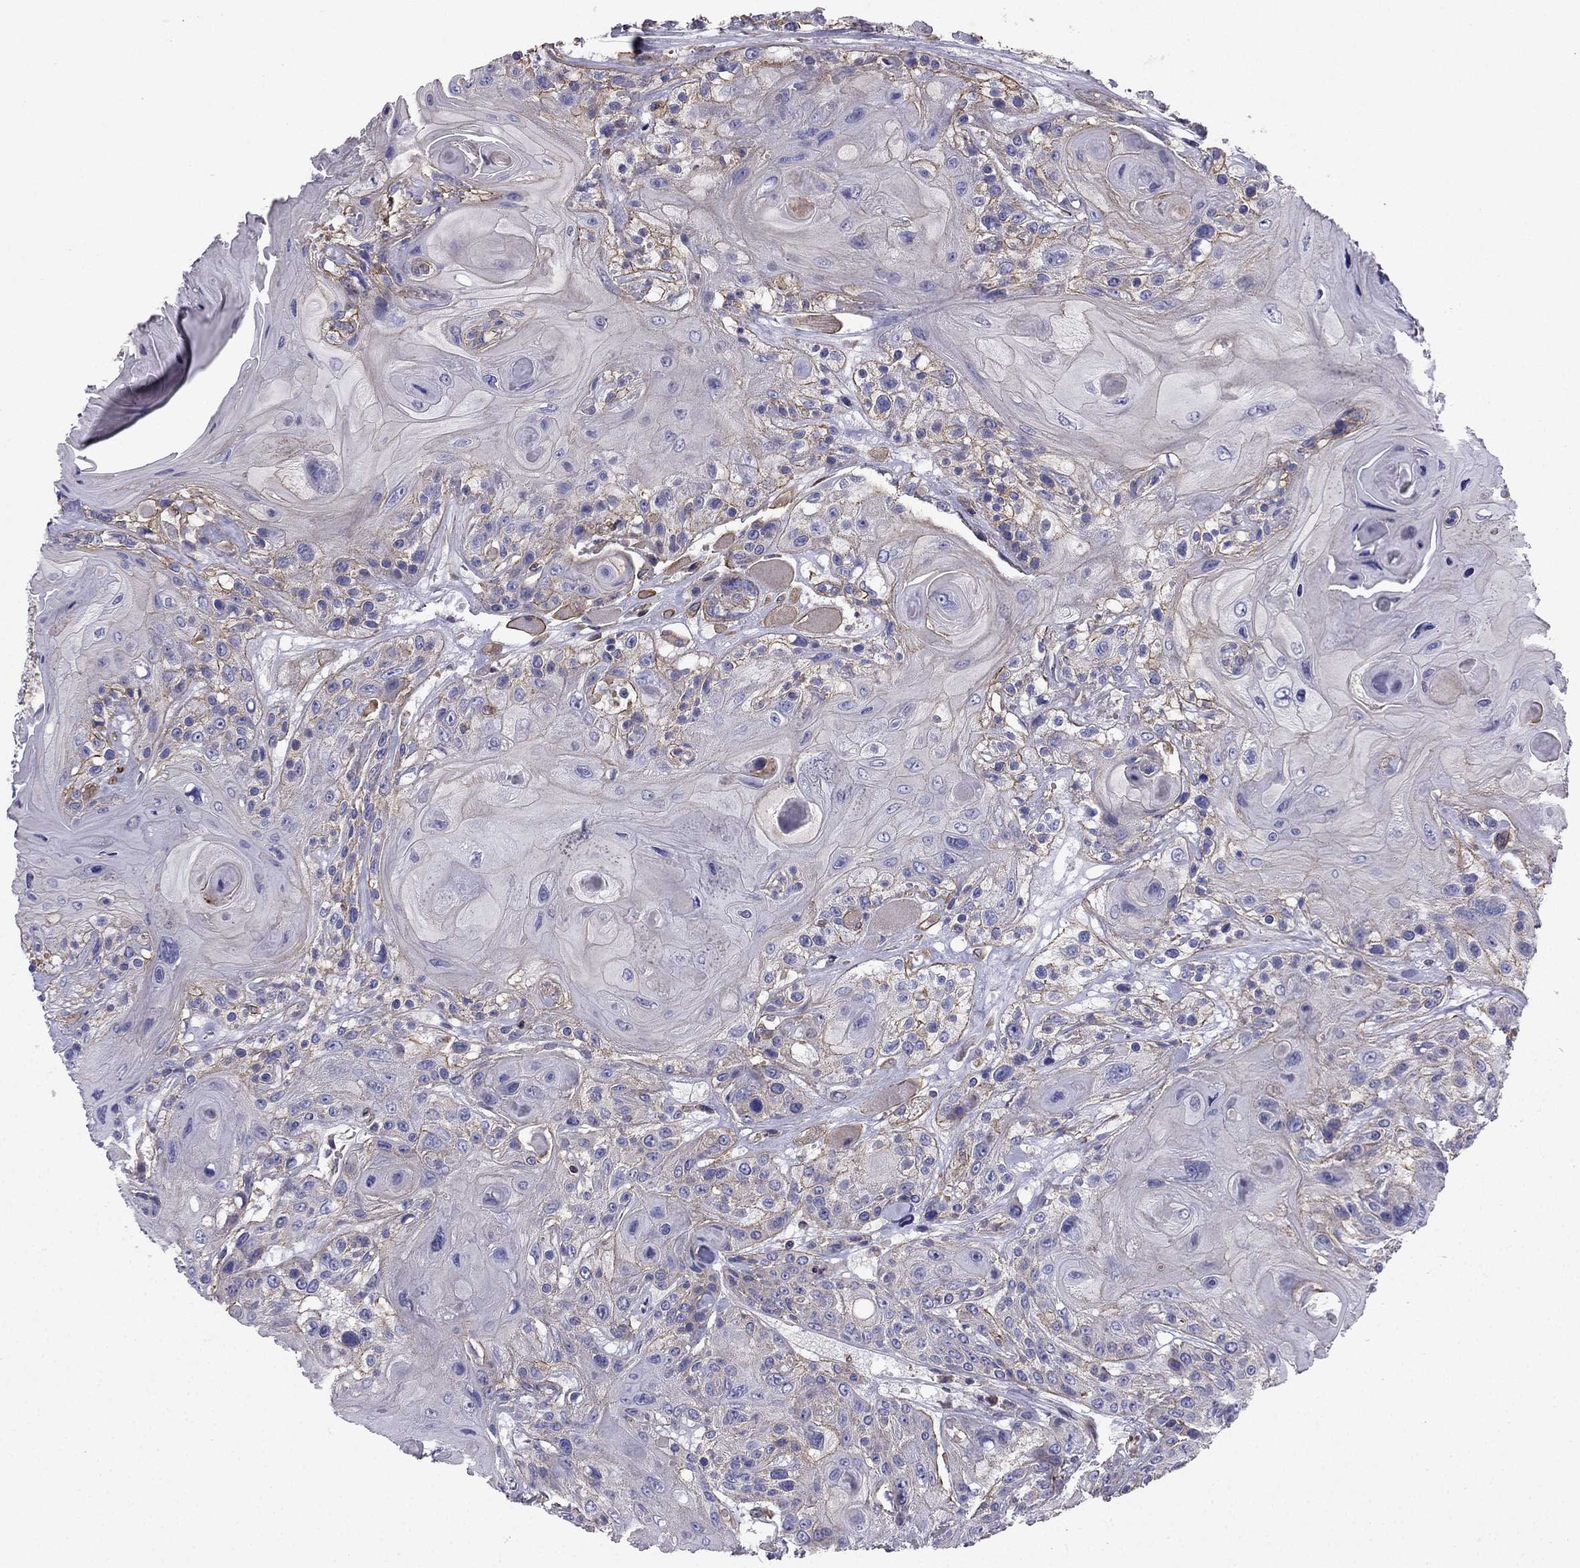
{"staining": {"intensity": "strong", "quantity": "25%-75%", "location": "cytoplasmic/membranous"}, "tissue": "head and neck cancer", "cell_type": "Tumor cells", "image_type": "cancer", "snomed": [{"axis": "morphology", "description": "Squamous cell carcinoma, NOS"}, {"axis": "topography", "description": "Head-Neck"}], "caption": "The photomicrograph shows staining of squamous cell carcinoma (head and neck), revealing strong cytoplasmic/membranous protein positivity (brown color) within tumor cells.", "gene": "ENOX1", "patient": {"sex": "female", "age": 59}}